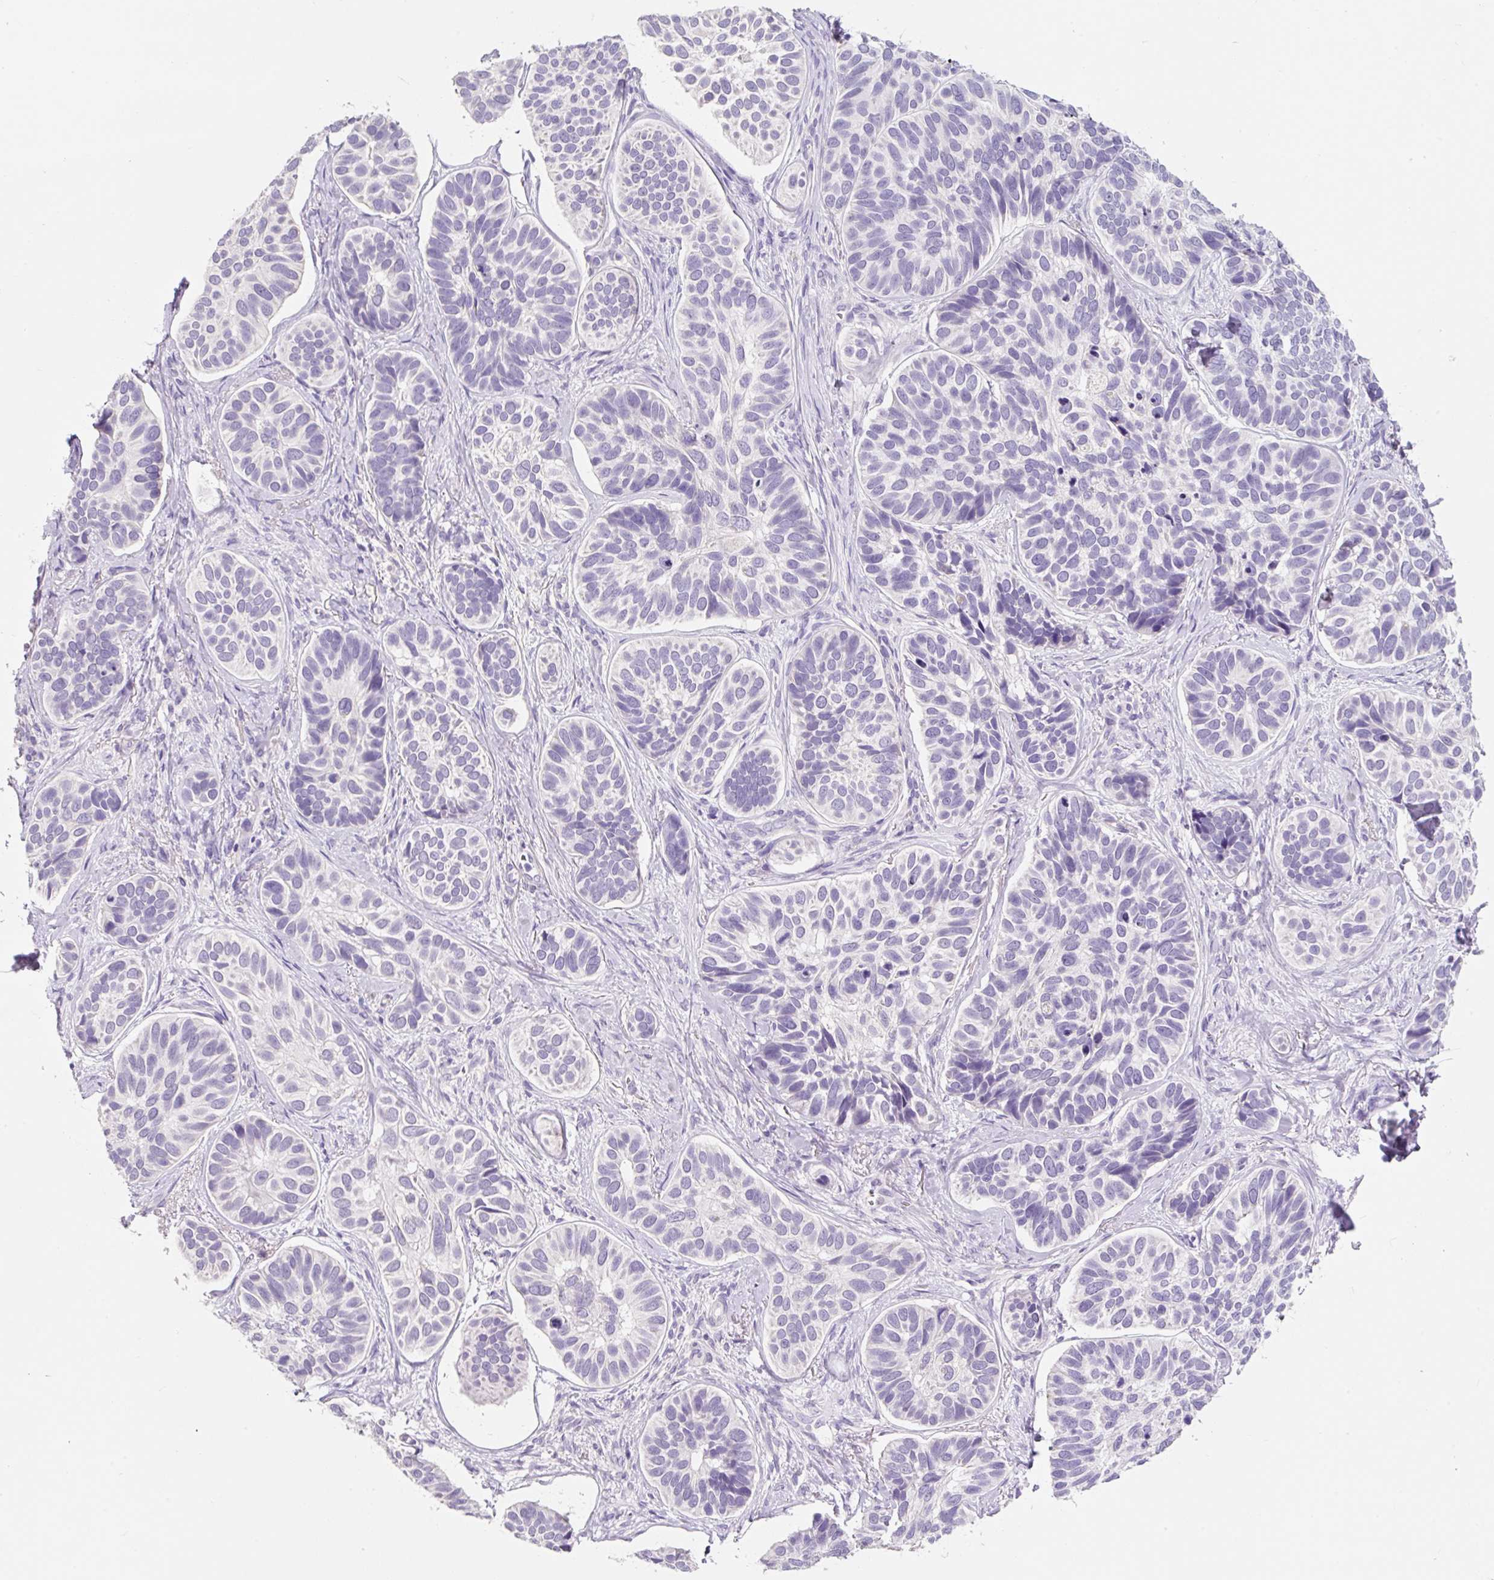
{"staining": {"intensity": "negative", "quantity": "none", "location": "none"}, "tissue": "skin cancer", "cell_type": "Tumor cells", "image_type": "cancer", "snomed": [{"axis": "morphology", "description": "Basal cell carcinoma"}, {"axis": "topography", "description": "Skin"}], "caption": "A photomicrograph of basal cell carcinoma (skin) stained for a protein reveals no brown staining in tumor cells.", "gene": "SYP", "patient": {"sex": "male", "age": 62}}